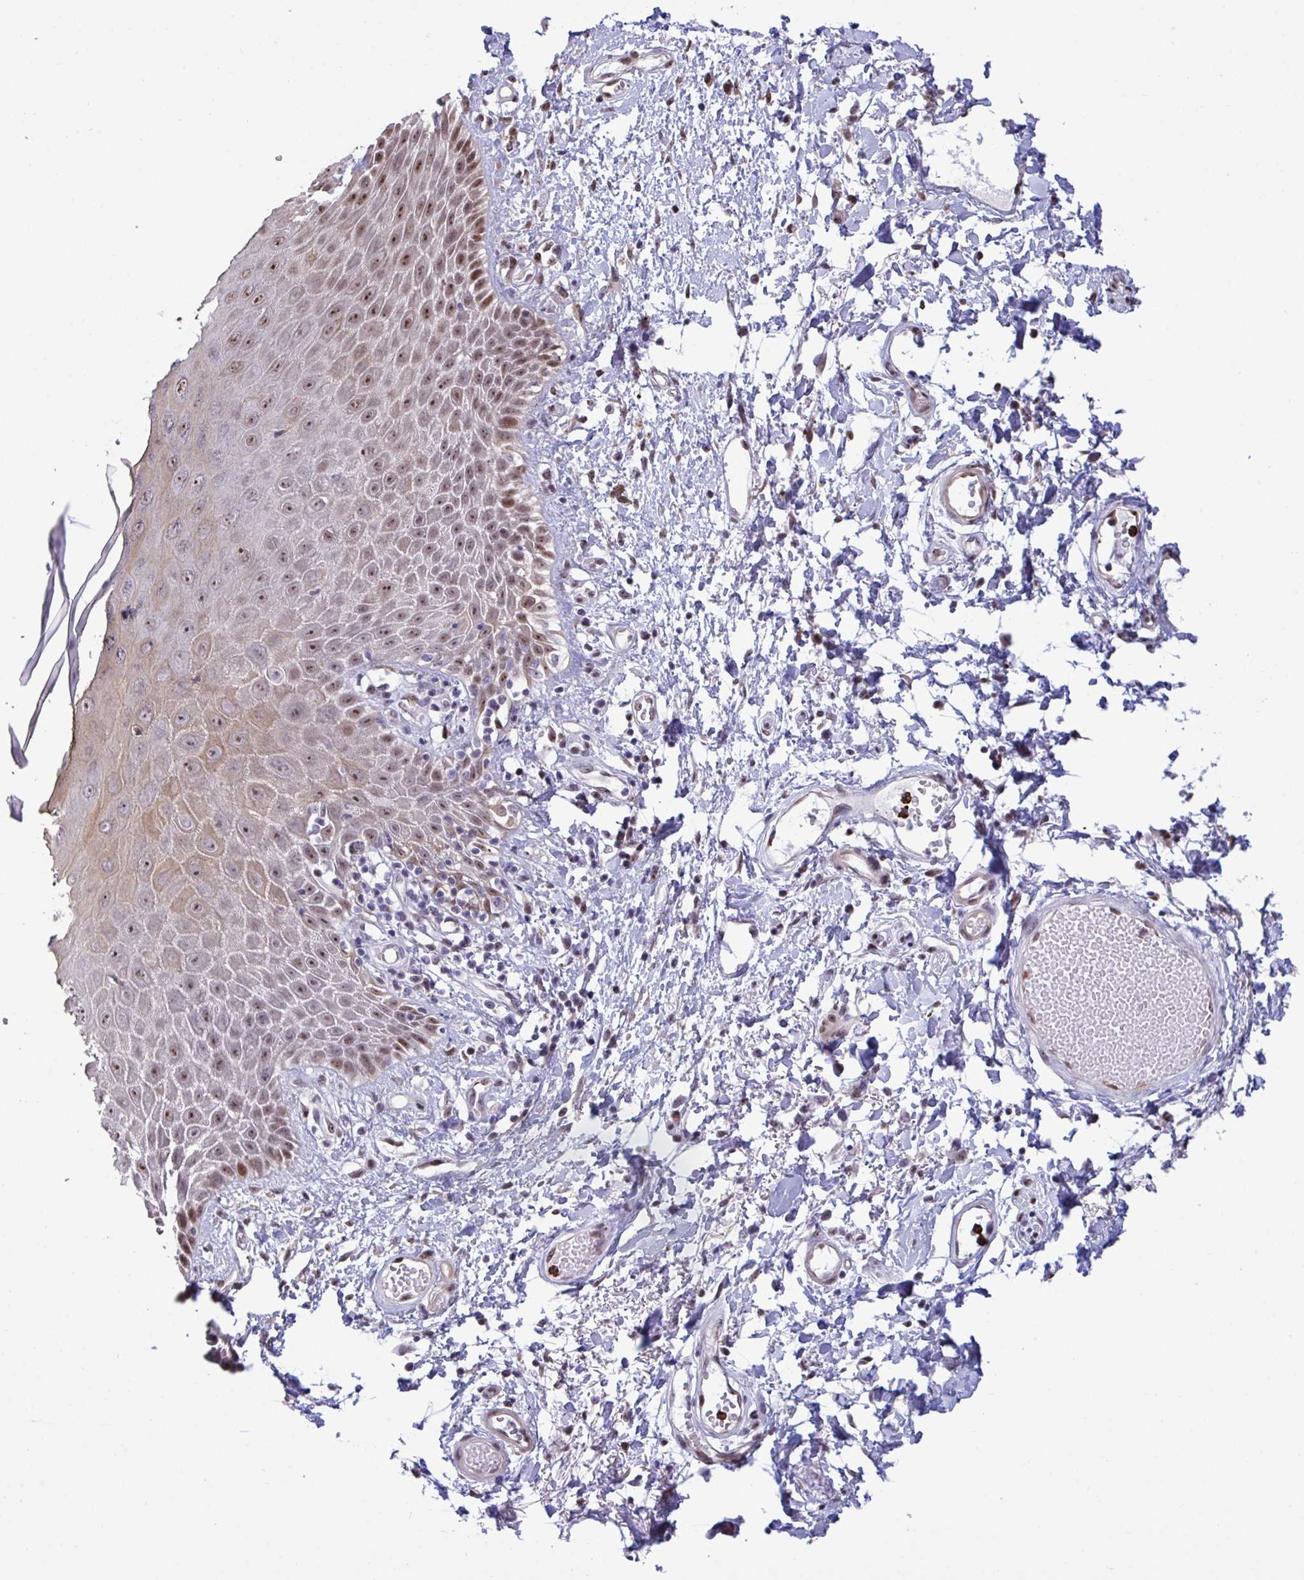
{"staining": {"intensity": "moderate", "quantity": "25%-75%", "location": "cytoplasmic/membranous,nuclear"}, "tissue": "skin", "cell_type": "Epidermal cells", "image_type": "normal", "snomed": [{"axis": "morphology", "description": "Normal tissue, NOS"}, {"axis": "topography", "description": "Anal"}, {"axis": "topography", "description": "Peripheral nerve tissue"}], "caption": "Brown immunohistochemical staining in normal human skin exhibits moderate cytoplasmic/membranous,nuclear staining in approximately 25%-75% of epidermal cells.", "gene": "PELI1", "patient": {"sex": "male", "age": 78}}